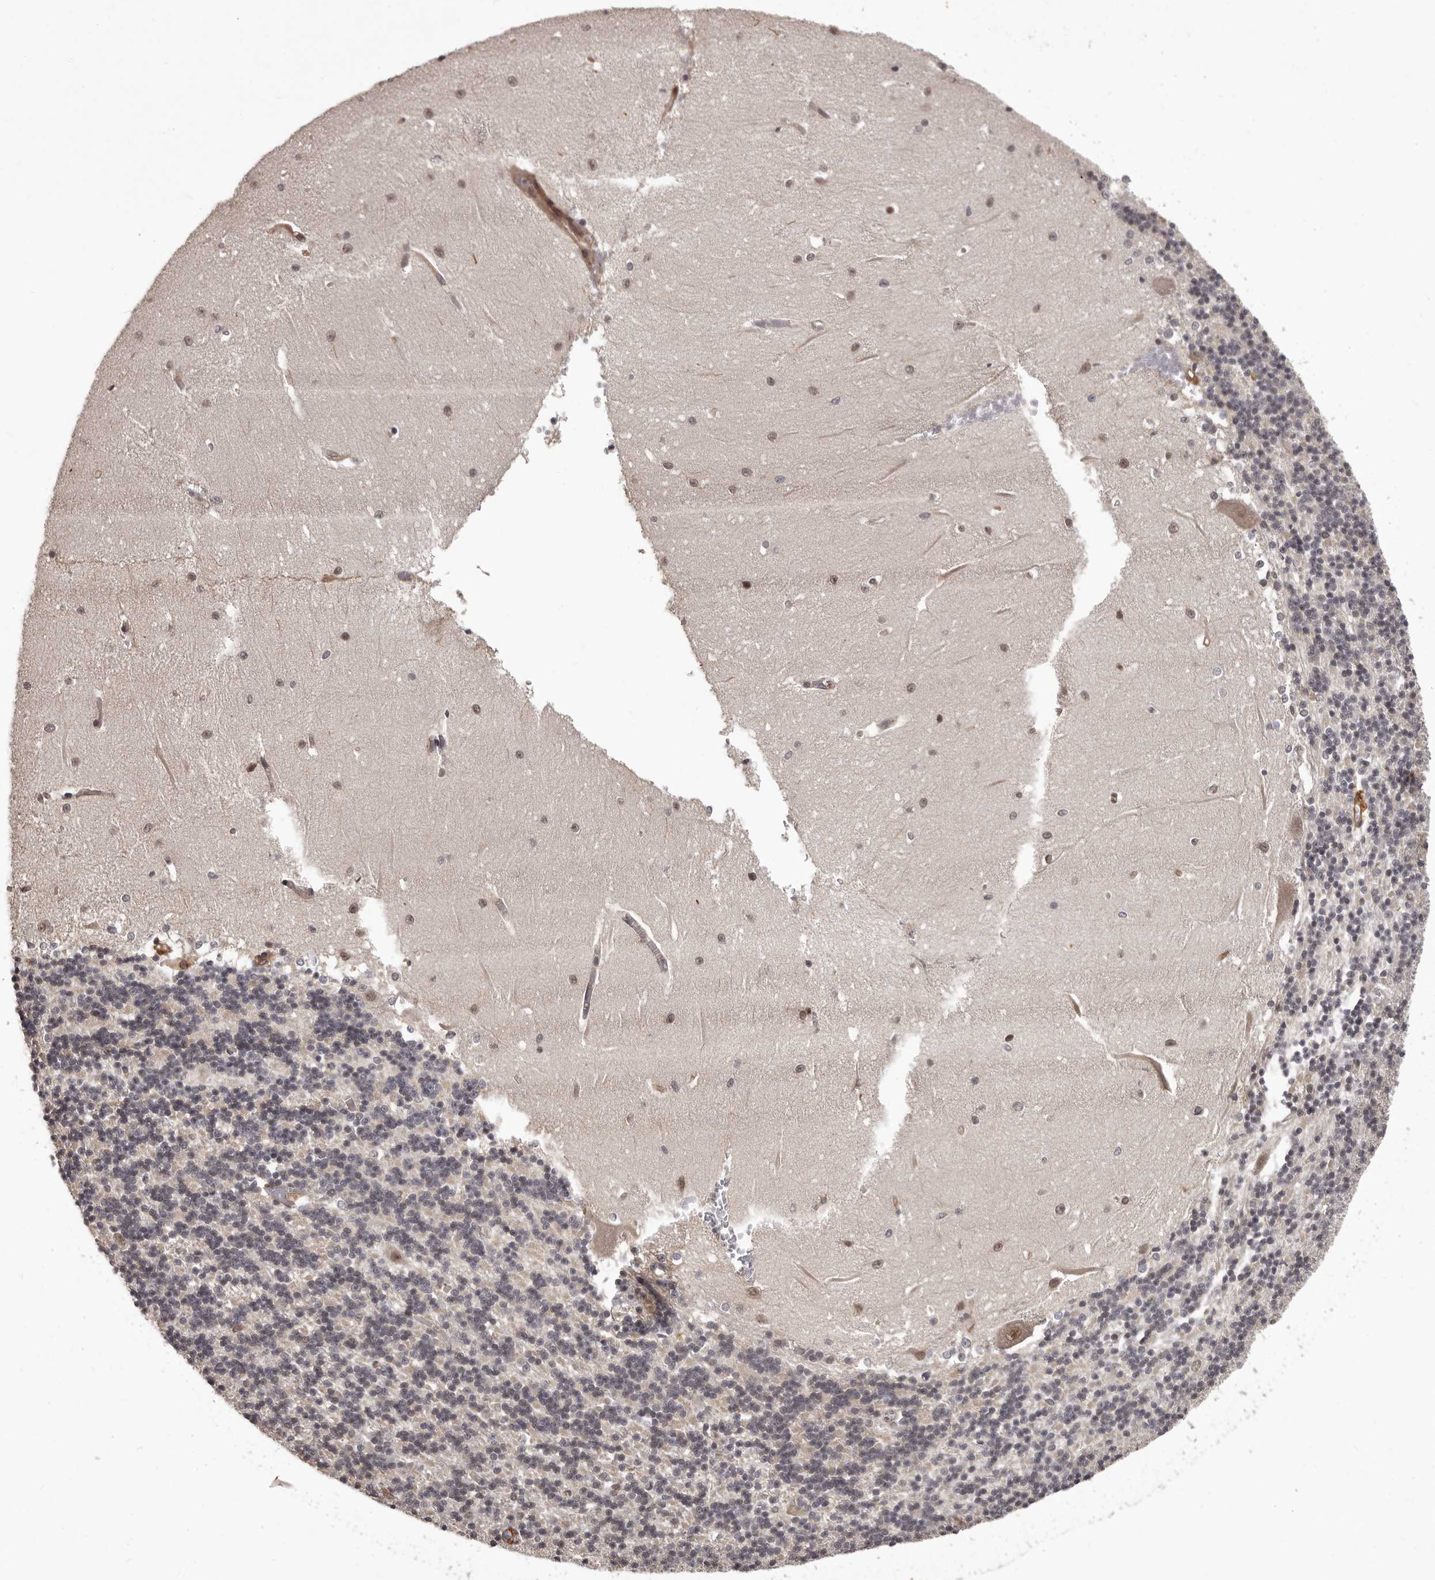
{"staining": {"intensity": "negative", "quantity": "none", "location": "none"}, "tissue": "cerebellum", "cell_type": "Cells in granular layer", "image_type": "normal", "snomed": [{"axis": "morphology", "description": "Normal tissue, NOS"}, {"axis": "topography", "description": "Cerebellum"}], "caption": "This image is of benign cerebellum stained with immunohistochemistry (IHC) to label a protein in brown with the nuclei are counter-stained blue. There is no expression in cells in granular layer.", "gene": "SLITRK6", "patient": {"sex": "male", "age": 37}}